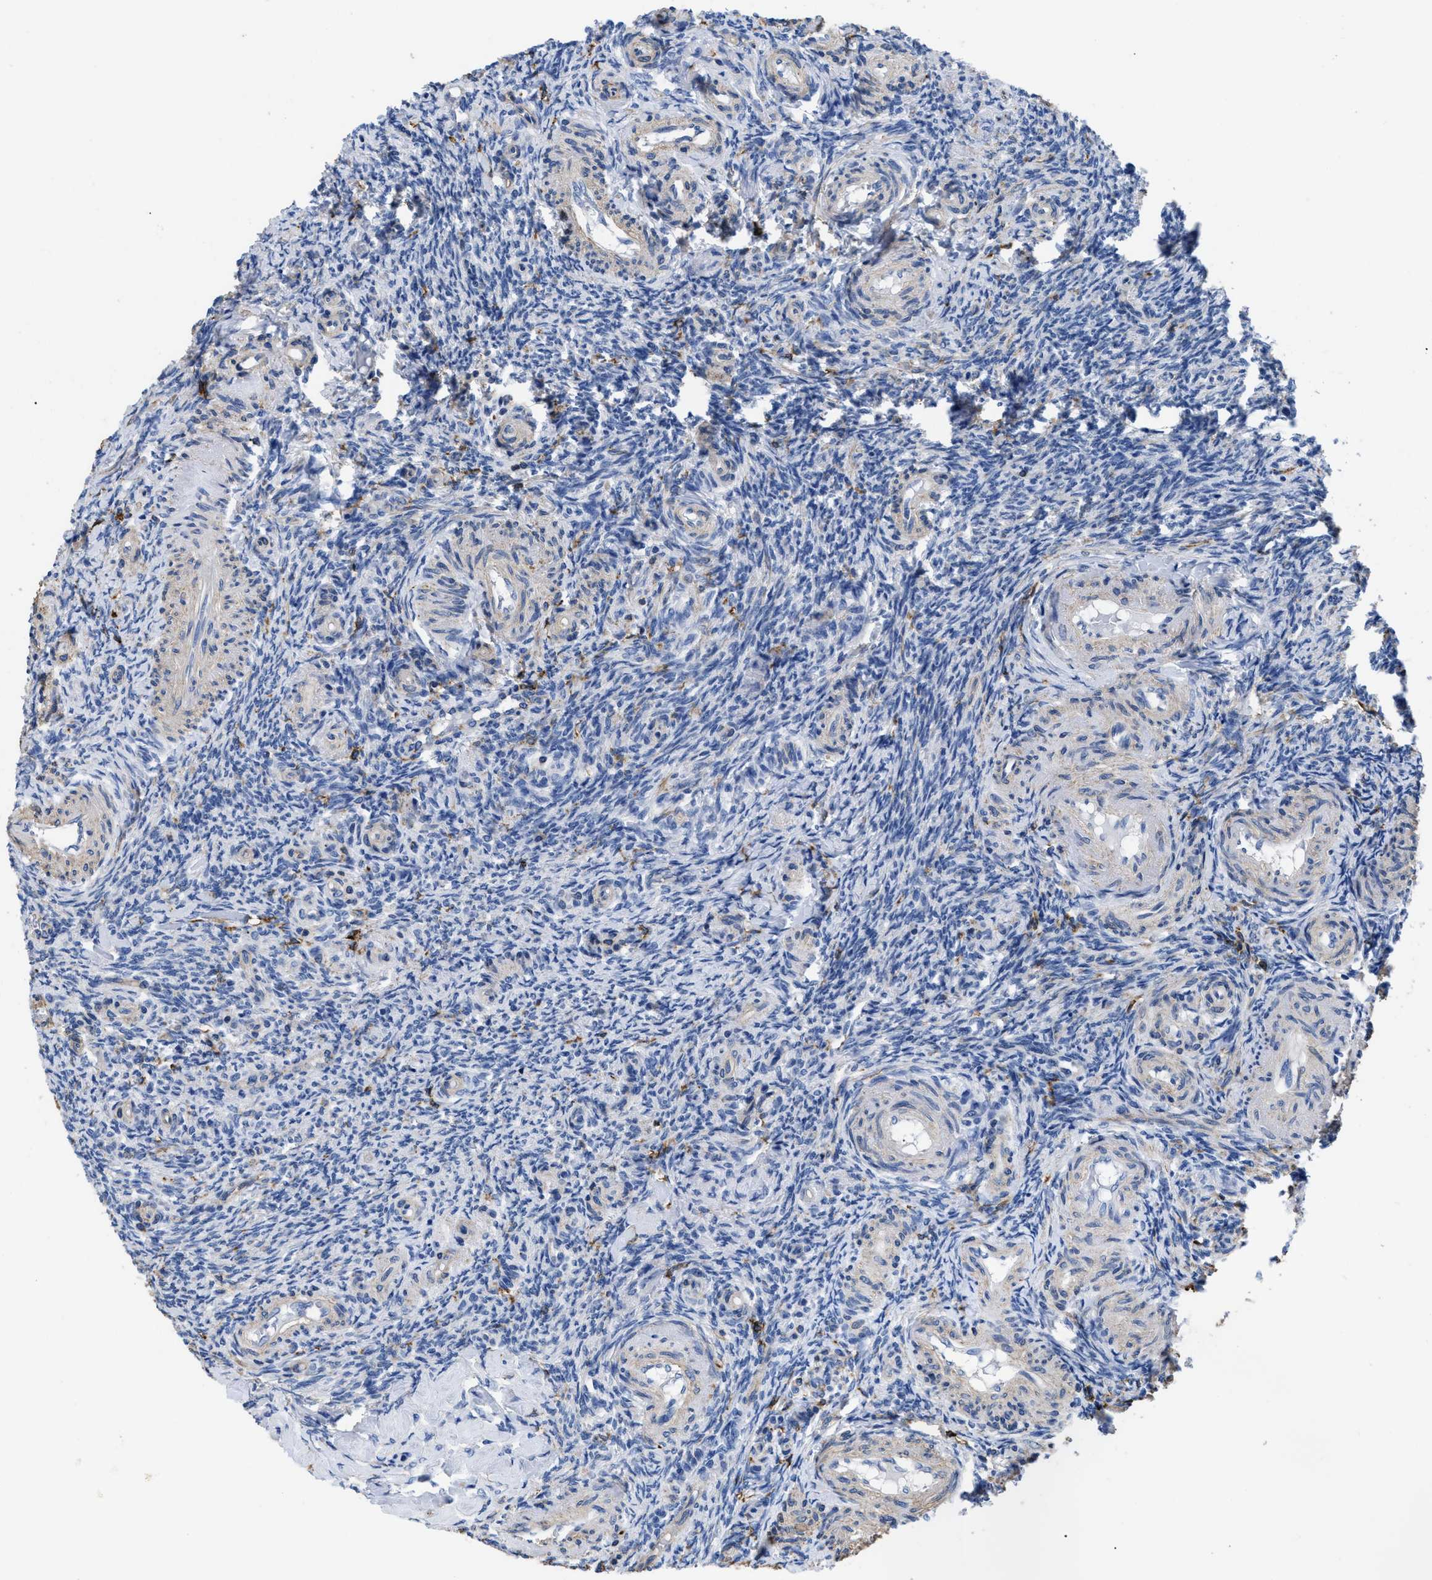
{"staining": {"intensity": "negative", "quantity": "none", "location": "none"}, "tissue": "ovary", "cell_type": "Follicle cells", "image_type": "normal", "snomed": [{"axis": "morphology", "description": "Normal tissue, NOS"}, {"axis": "topography", "description": "Ovary"}], "caption": "High power microscopy photomicrograph of an immunohistochemistry (IHC) histopathology image of normal ovary, revealing no significant positivity in follicle cells.", "gene": "HLA", "patient": {"sex": "female", "age": 41}}